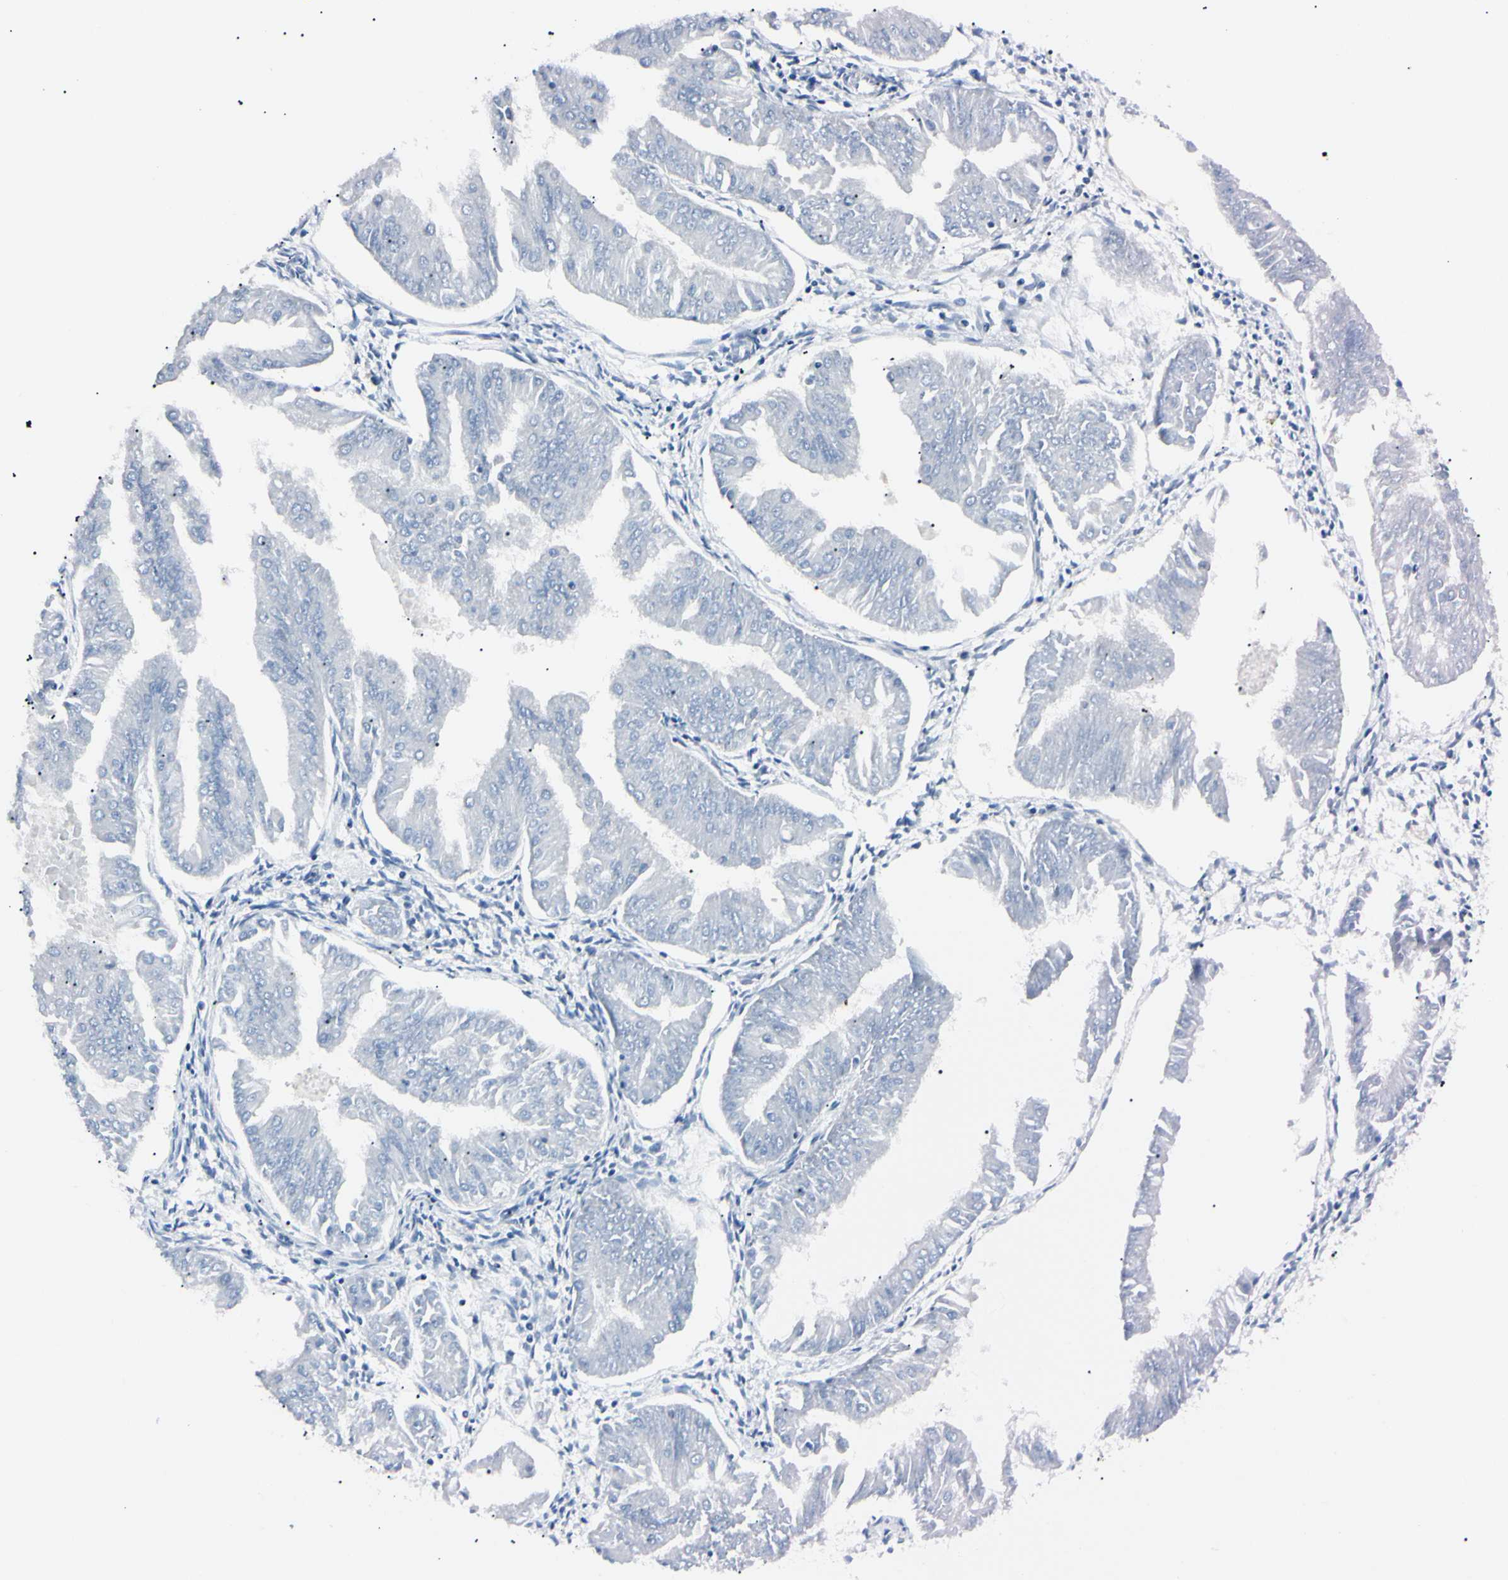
{"staining": {"intensity": "negative", "quantity": "none", "location": "none"}, "tissue": "endometrial cancer", "cell_type": "Tumor cells", "image_type": "cancer", "snomed": [{"axis": "morphology", "description": "Adenocarcinoma, NOS"}, {"axis": "topography", "description": "Endometrium"}], "caption": "A high-resolution micrograph shows IHC staining of adenocarcinoma (endometrial), which shows no significant staining in tumor cells.", "gene": "C1orf174", "patient": {"sex": "female", "age": 53}}